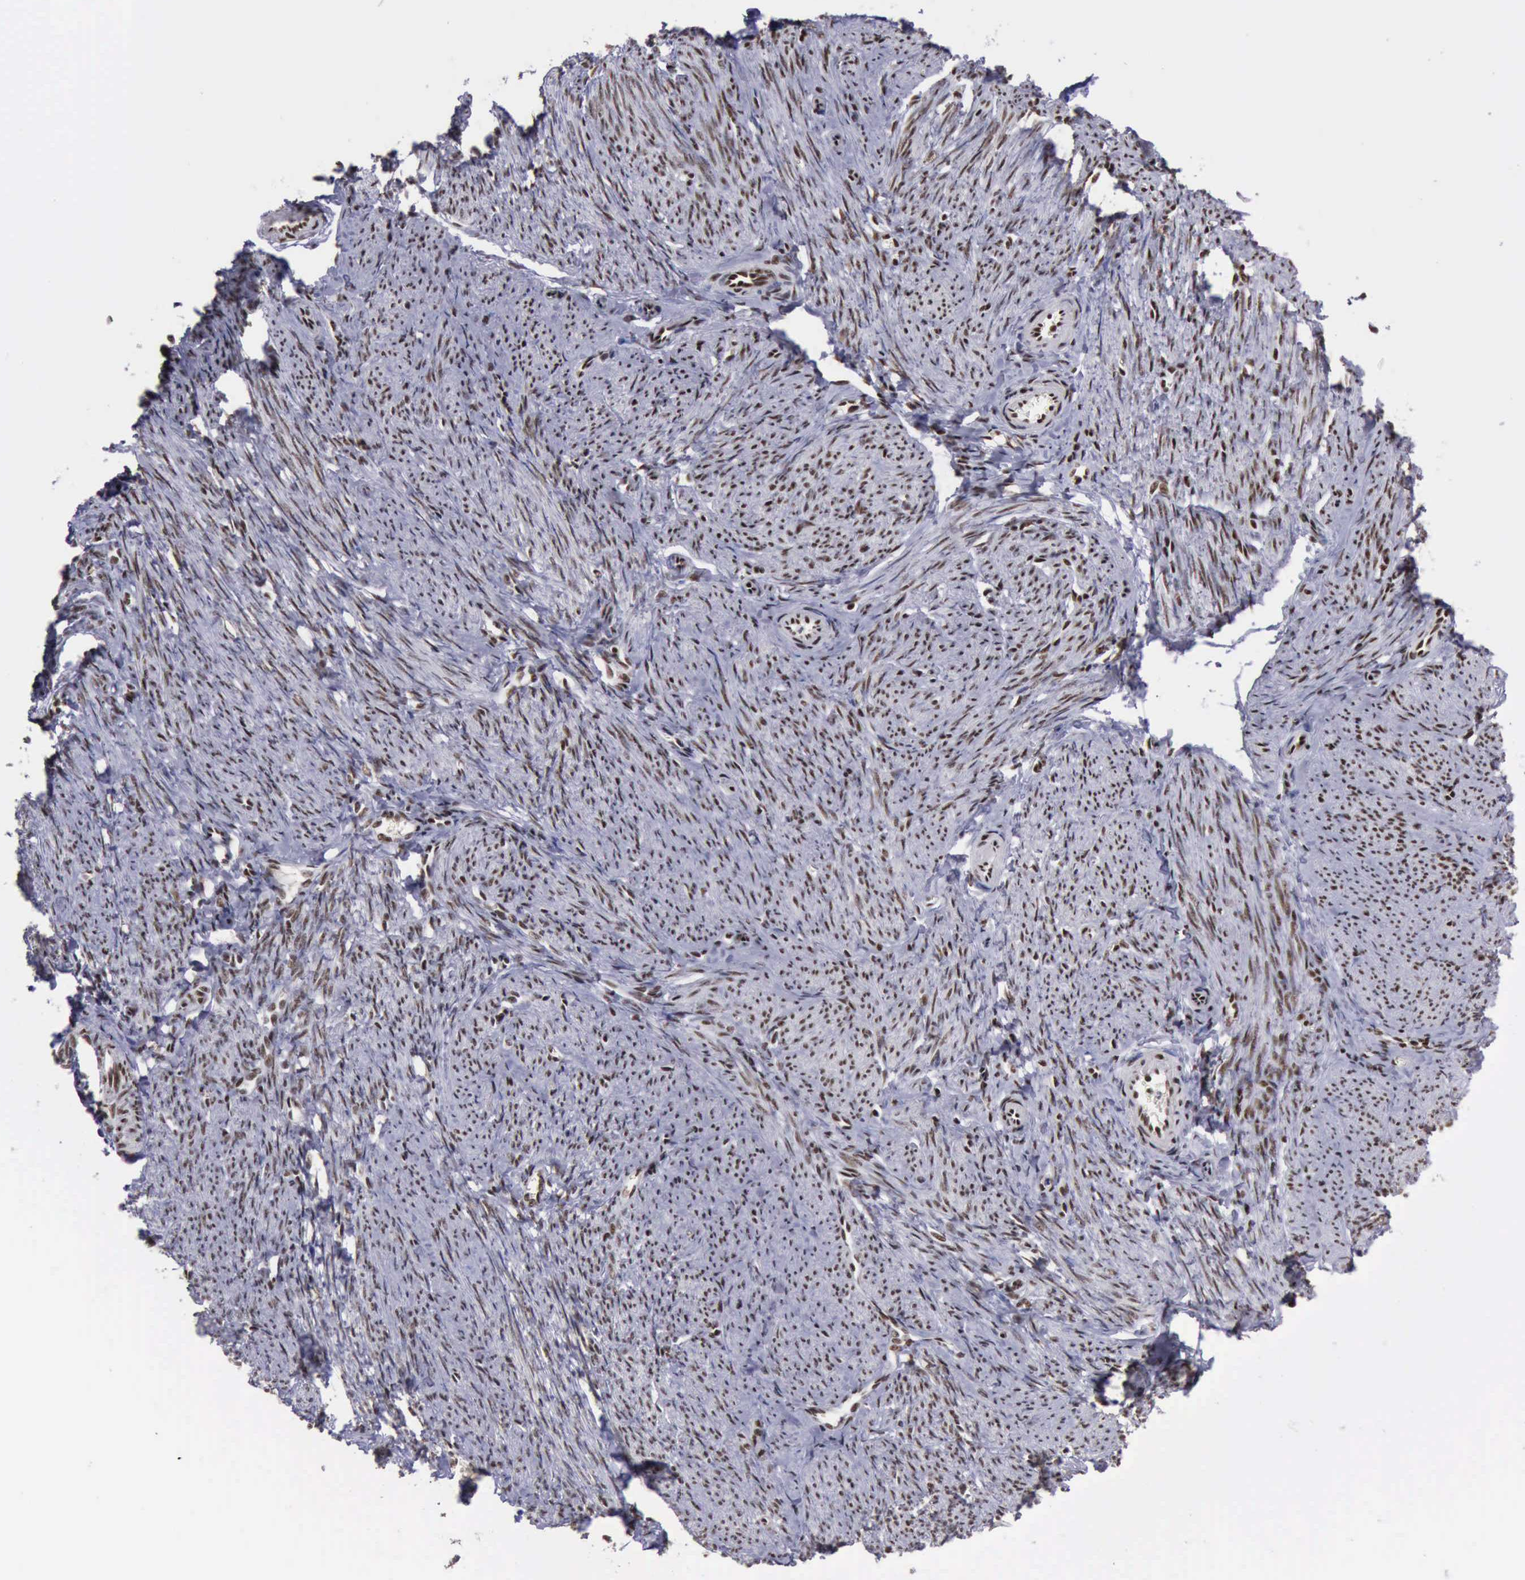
{"staining": {"intensity": "moderate", "quantity": "25%-75%", "location": "nuclear"}, "tissue": "smooth muscle", "cell_type": "Smooth muscle cells", "image_type": "normal", "snomed": [{"axis": "morphology", "description": "Normal tissue, NOS"}, {"axis": "topography", "description": "Smooth muscle"}, {"axis": "topography", "description": "Cervix"}], "caption": "IHC (DAB) staining of normal human smooth muscle displays moderate nuclear protein expression in approximately 25%-75% of smooth muscle cells. The staining was performed using DAB to visualize the protein expression in brown, while the nuclei were stained in blue with hematoxylin (Magnification: 20x).", "gene": "YY1", "patient": {"sex": "female", "age": 70}}